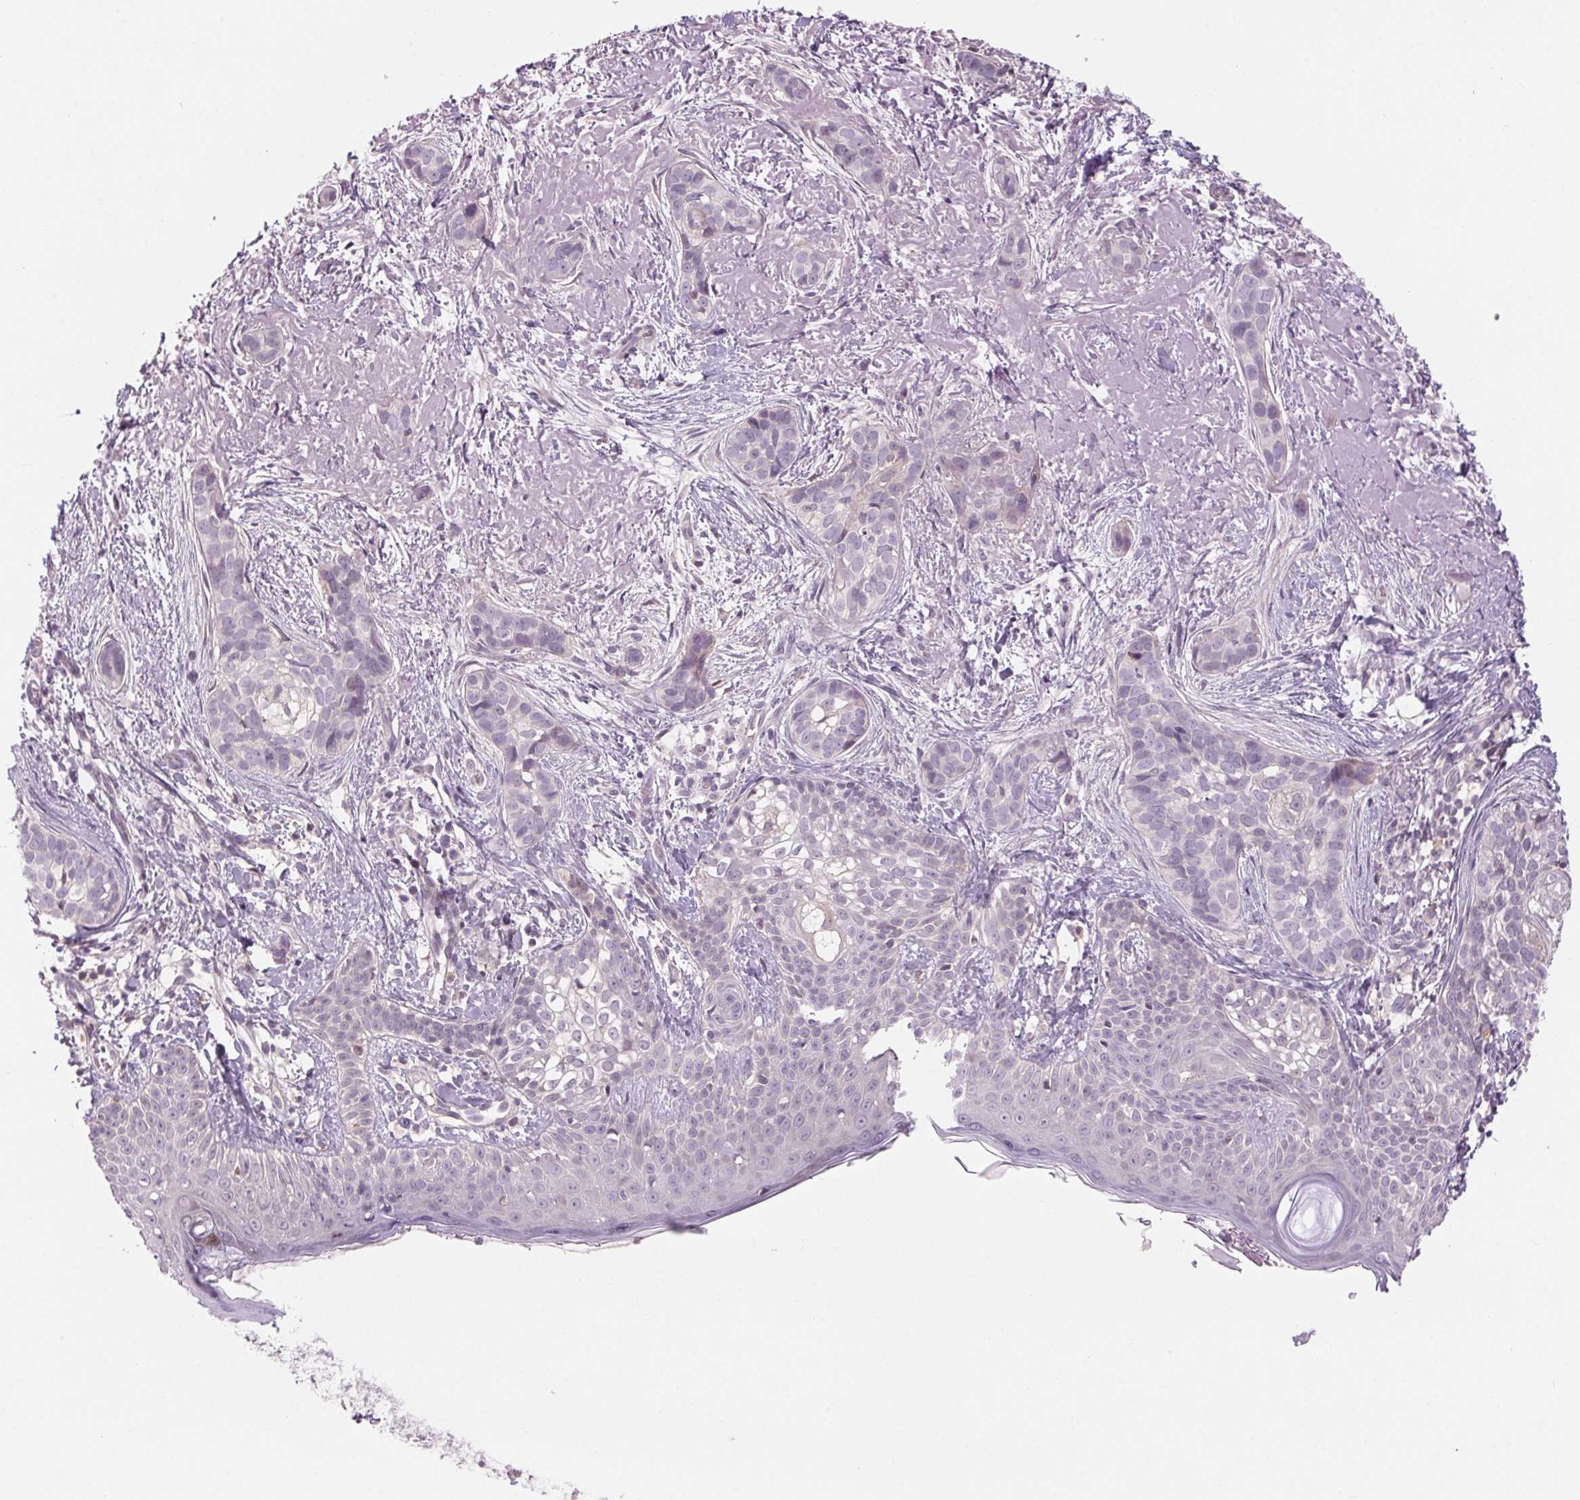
{"staining": {"intensity": "negative", "quantity": "none", "location": "none"}, "tissue": "skin cancer", "cell_type": "Tumor cells", "image_type": "cancer", "snomed": [{"axis": "morphology", "description": "Basal cell carcinoma"}, {"axis": "topography", "description": "Skin"}], "caption": "Micrograph shows no protein positivity in tumor cells of basal cell carcinoma (skin) tissue.", "gene": "HHLA2", "patient": {"sex": "male", "age": 87}}